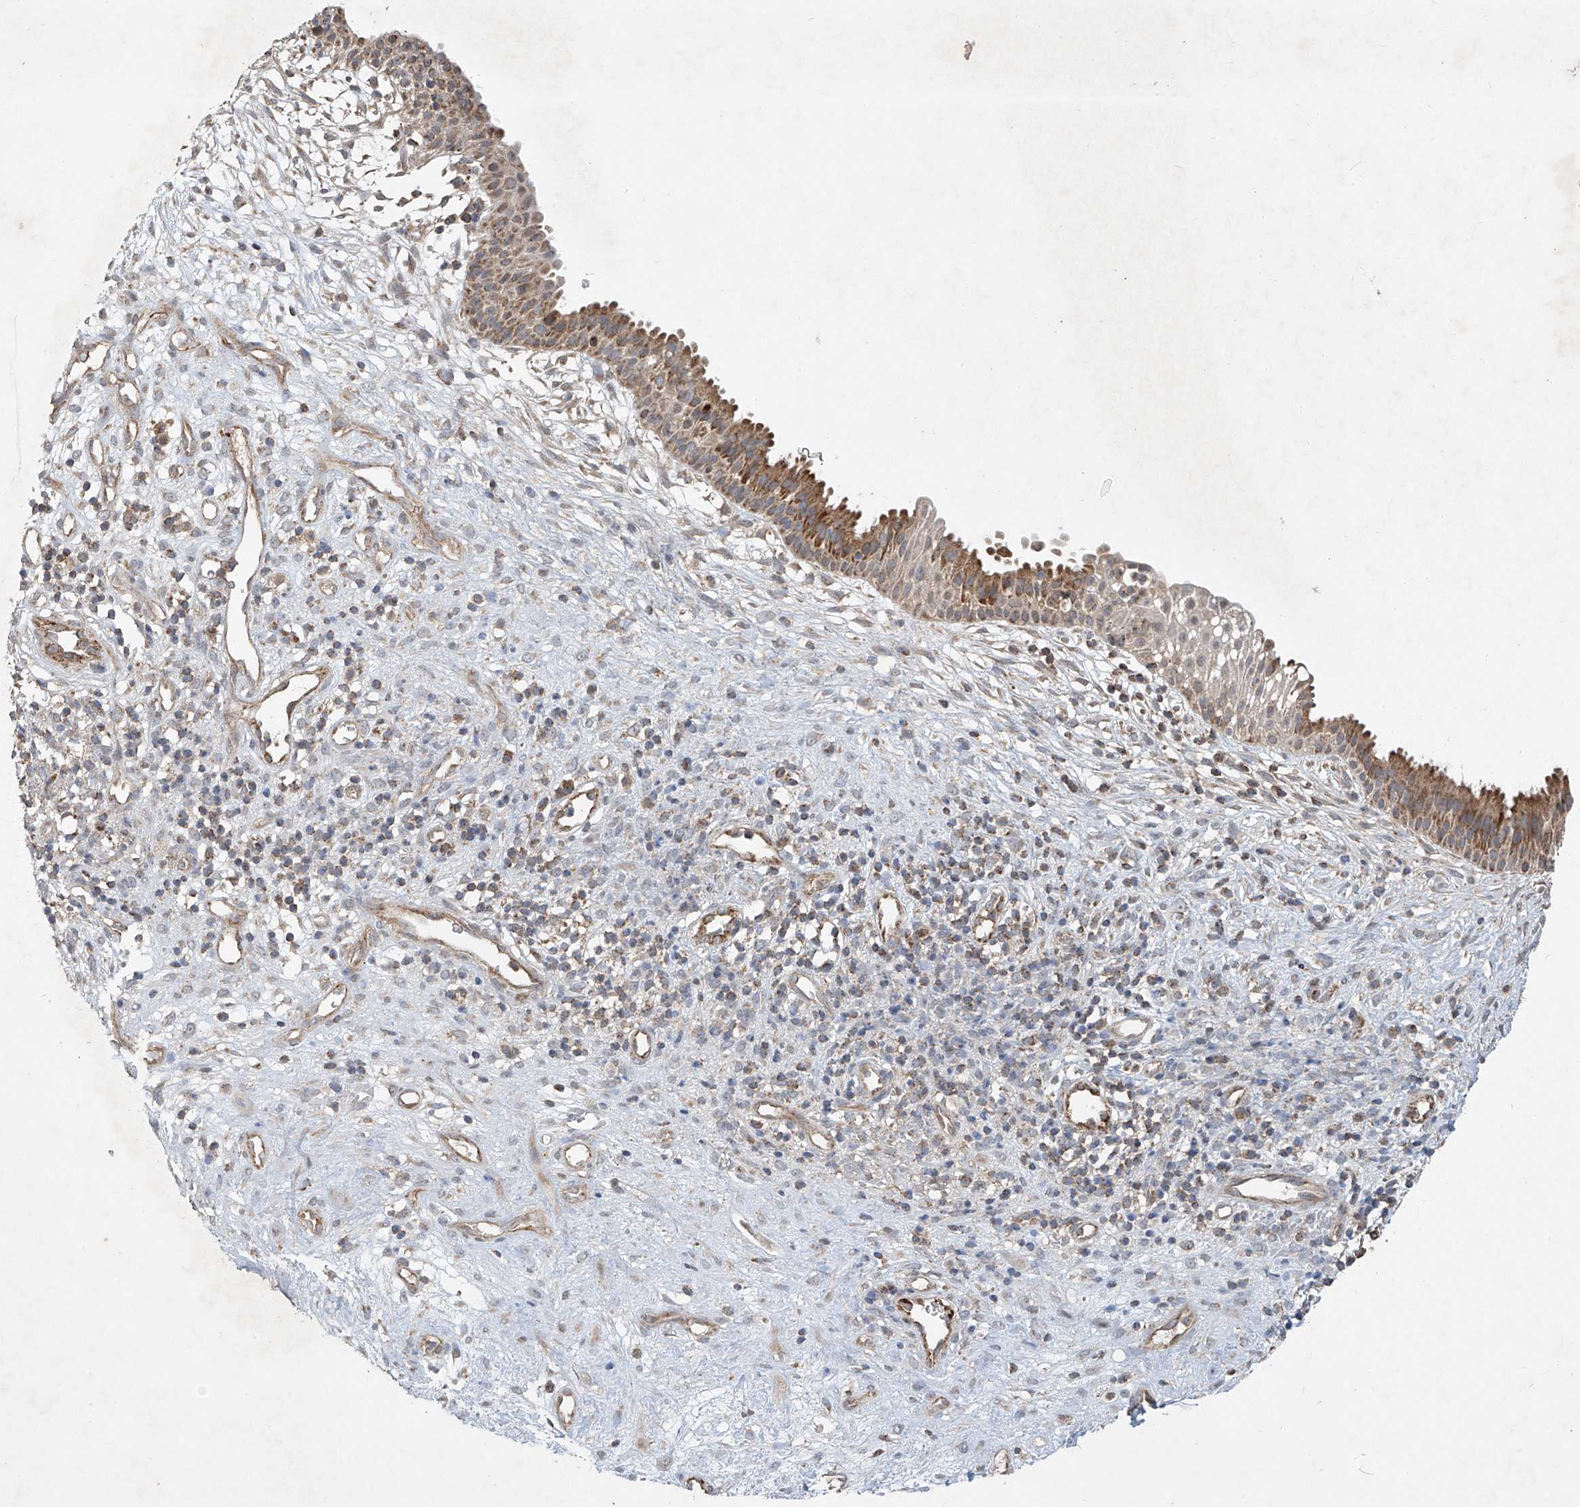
{"staining": {"intensity": "moderate", "quantity": ">75%", "location": "cytoplasmic/membranous"}, "tissue": "nasopharynx", "cell_type": "Respiratory epithelial cells", "image_type": "normal", "snomed": [{"axis": "morphology", "description": "Normal tissue, NOS"}, {"axis": "topography", "description": "Nasopharynx"}], "caption": "Immunohistochemical staining of unremarkable human nasopharynx exhibits moderate cytoplasmic/membranous protein positivity in about >75% of respiratory epithelial cells. Using DAB (brown) and hematoxylin (blue) stains, captured at high magnification using brightfield microscopy.", "gene": "UQCC1", "patient": {"sex": "male", "age": 22}}